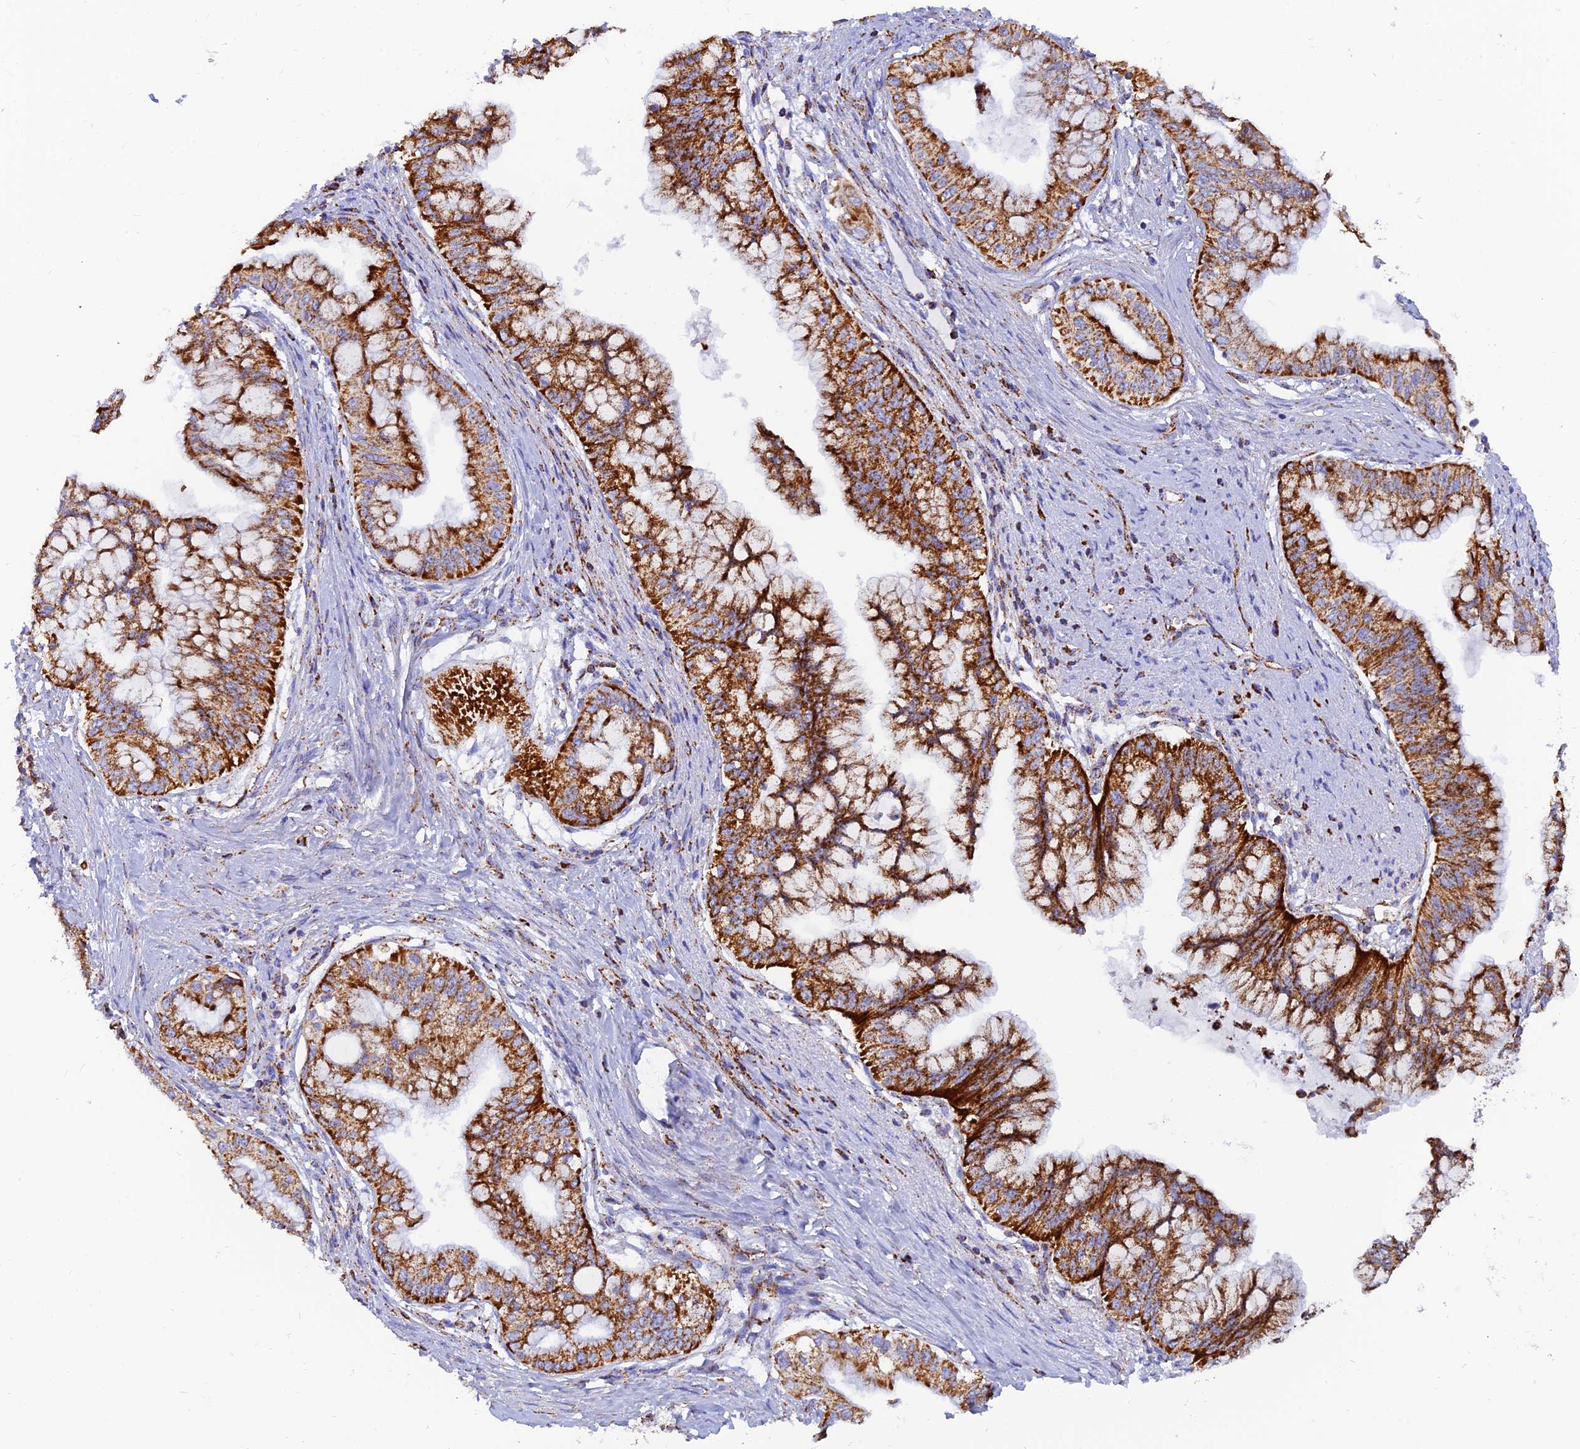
{"staining": {"intensity": "strong", "quantity": ">75%", "location": "cytoplasmic/membranous"}, "tissue": "pancreatic cancer", "cell_type": "Tumor cells", "image_type": "cancer", "snomed": [{"axis": "morphology", "description": "Adenocarcinoma, NOS"}, {"axis": "topography", "description": "Pancreas"}], "caption": "Pancreatic adenocarcinoma tissue exhibits strong cytoplasmic/membranous staining in approximately >75% of tumor cells, visualized by immunohistochemistry.", "gene": "NDUFB6", "patient": {"sex": "male", "age": 46}}